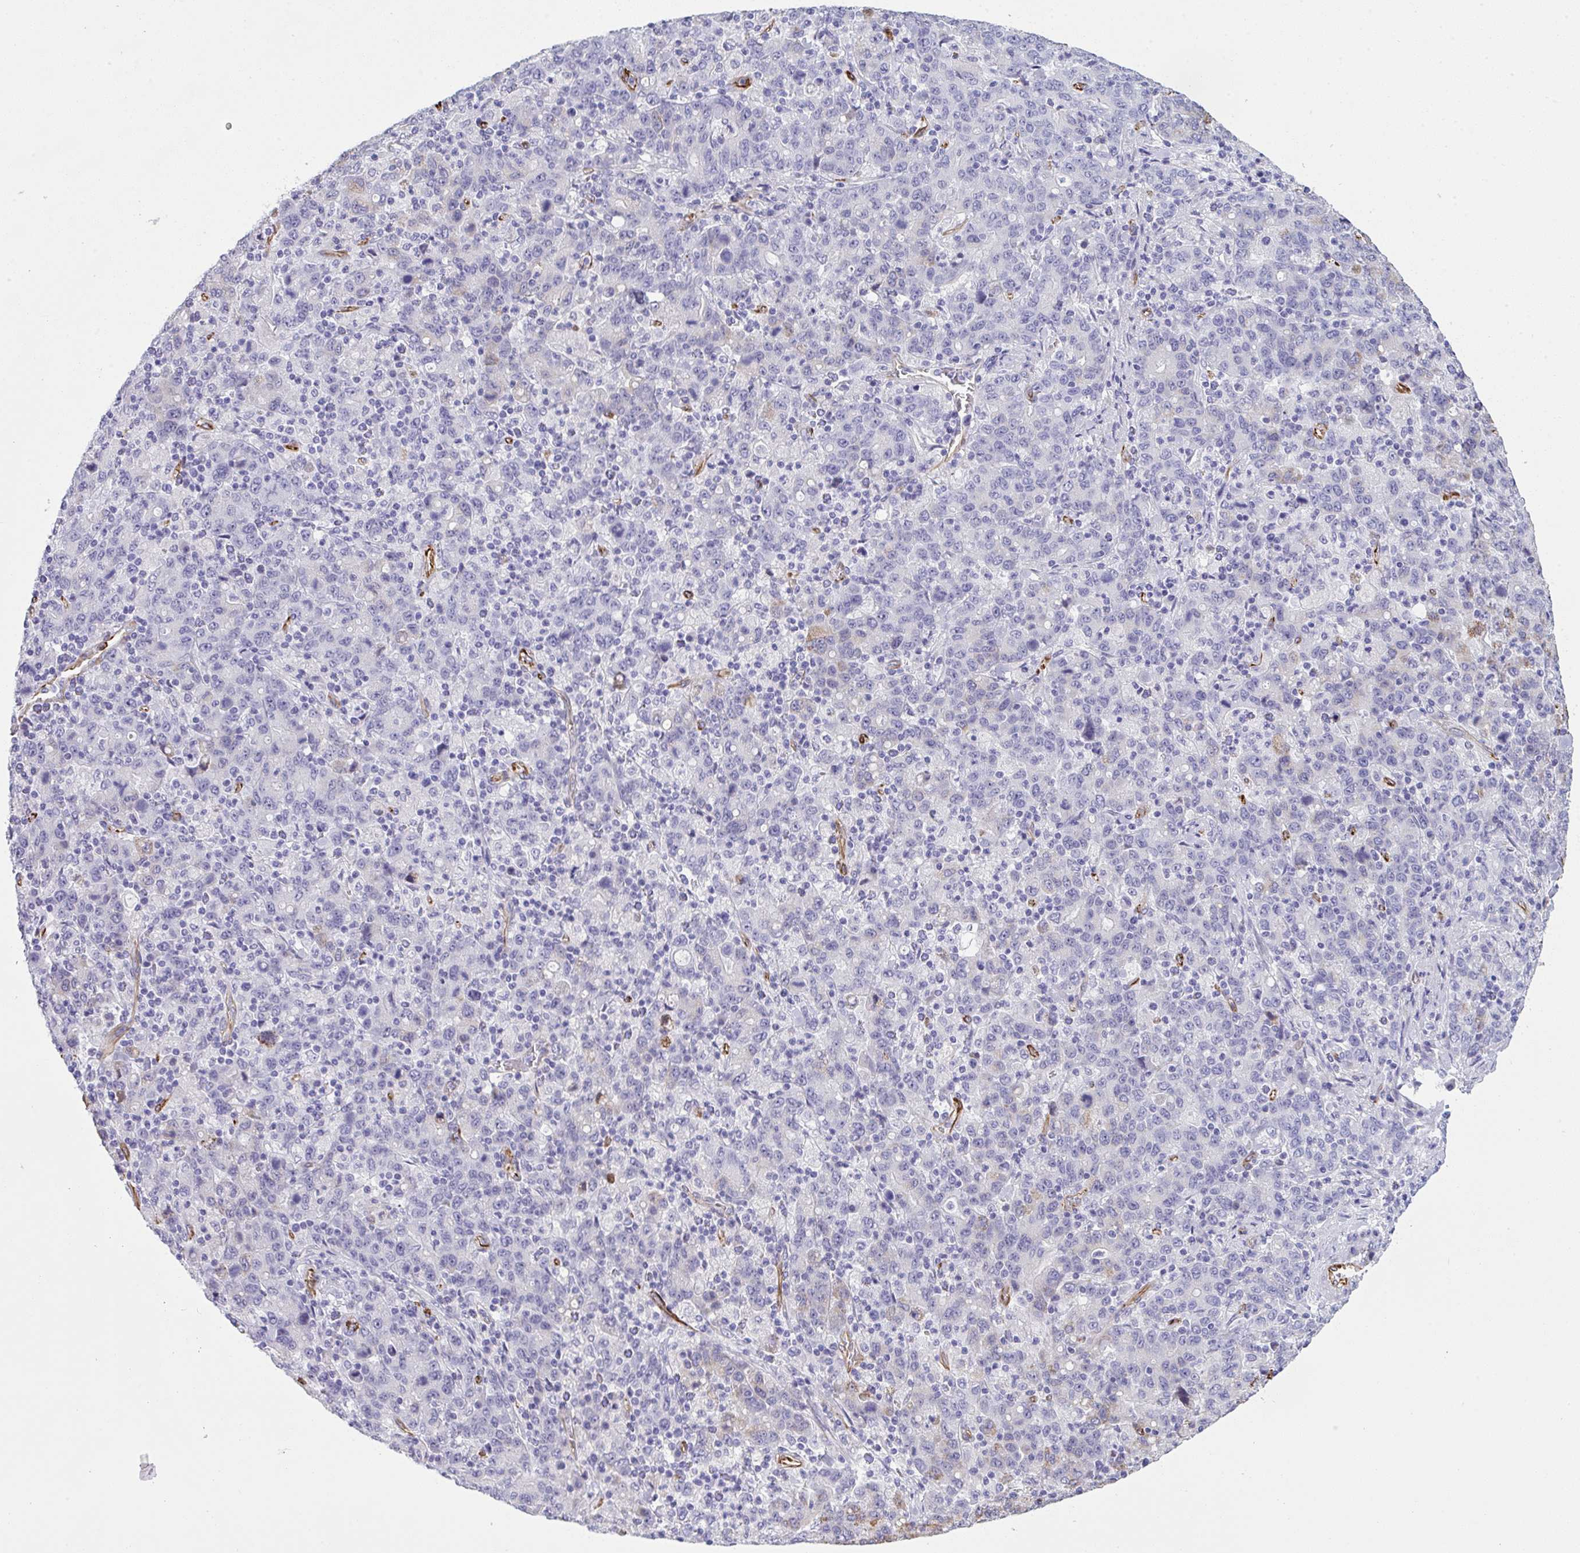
{"staining": {"intensity": "negative", "quantity": "none", "location": "none"}, "tissue": "stomach cancer", "cell_type": "Tumor cells", "image_type": "cancer", "snomed": [{"axis": "morphology", "description": "Adenocarcinoma, NOS"}, {"axis": "topography", "description": "Stomach, upper"}], "caption": "Tumor cells are negative for brown protein staining in stomach cancer.", "gene": "SLC35B1", "patient": {"sex": "male", "age": 69}}